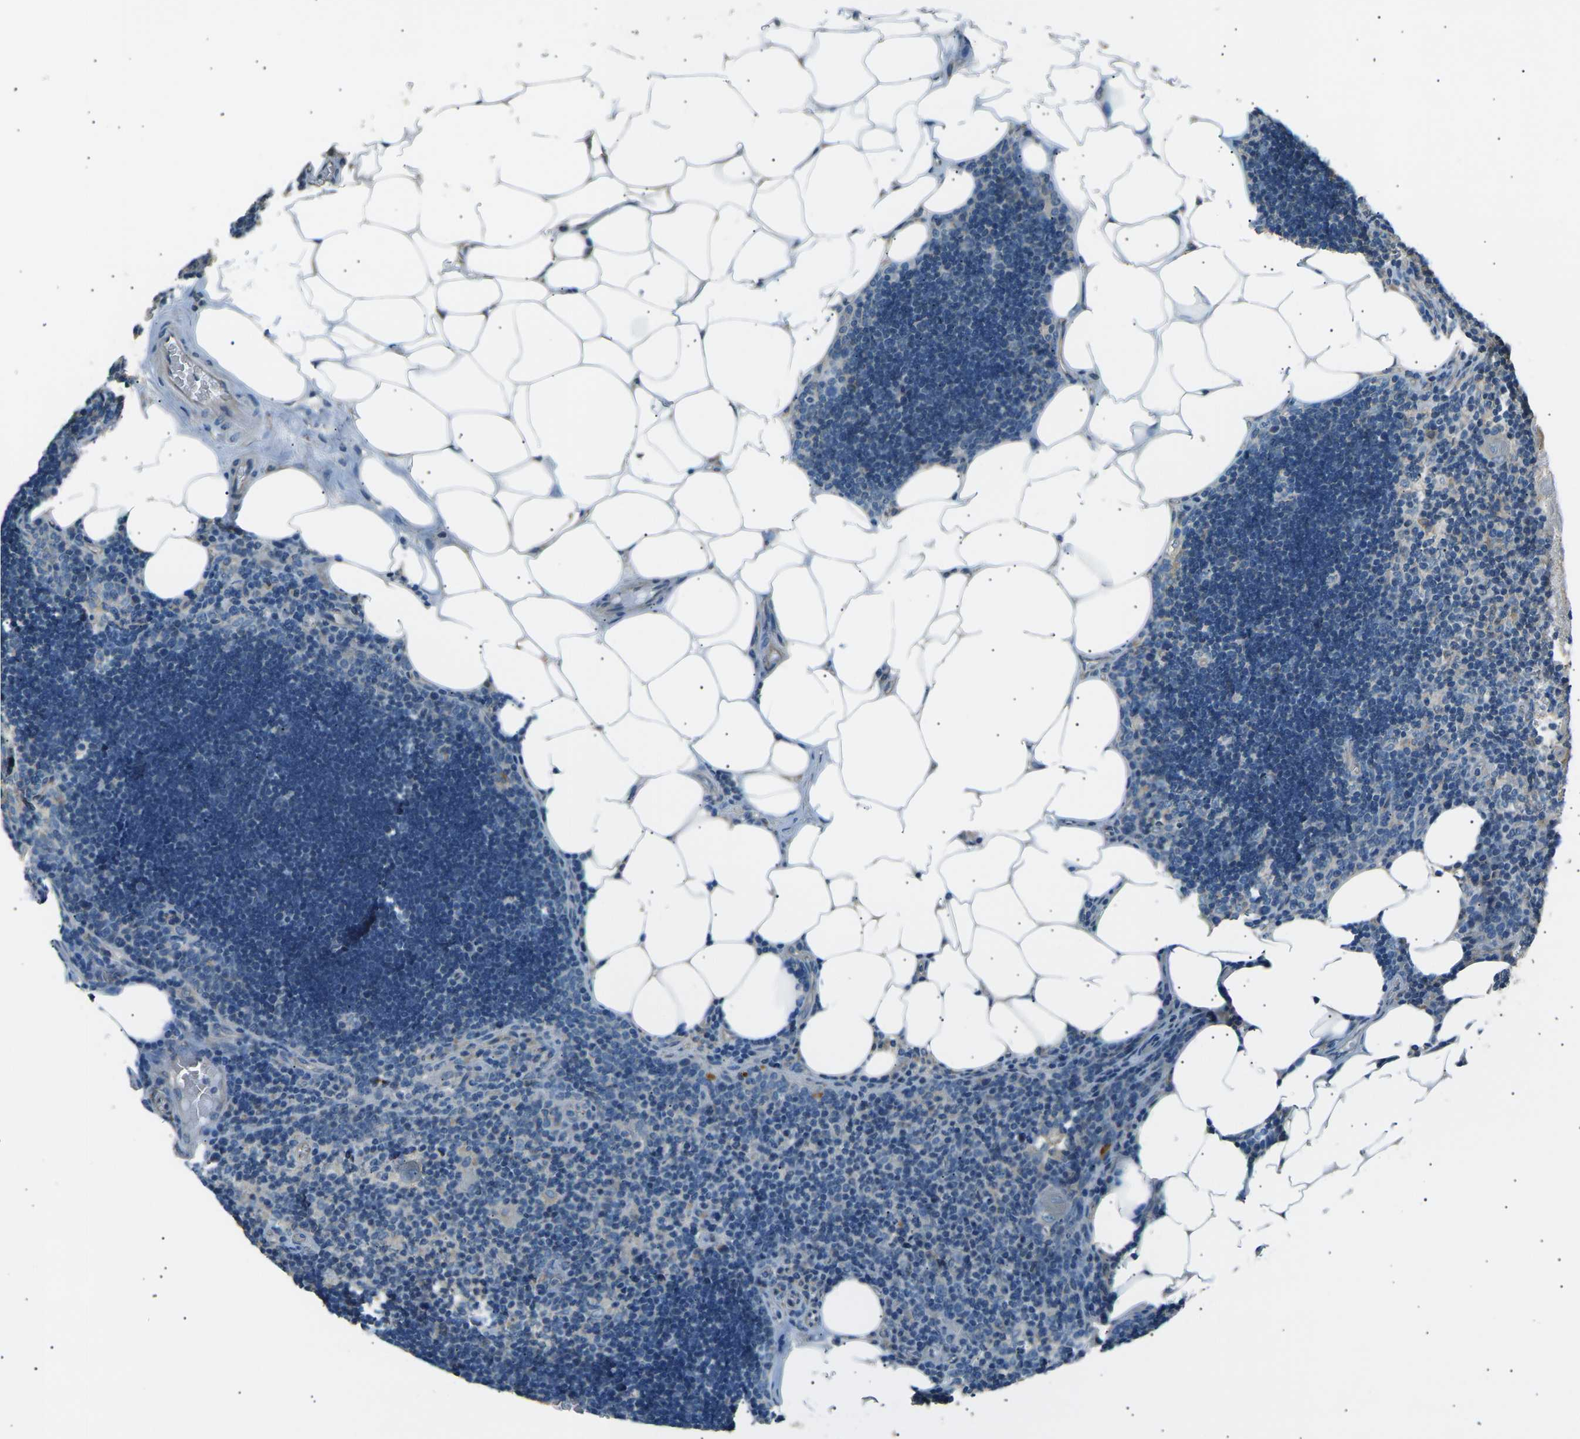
{"staining": {"intensity": "weak", "quantity": "<25%", "location": "cytoplasmic/membranous"}, "tissue": "lymph node", "cell_type": "Germinal center cells", "image_type": "normal", "snomed": [{"axis": "morphology", "description": "Normal tissue, NOS"}, {"axis": "topography", "description": "Lymph node"}], "caption": "An immunohistochemistry (IHC) micrograph of normal lymph node is shown. There is no staining in germinal center cells of lymph node. (DAB IHC with hematoxylin counter stain).", "gene": "SLK", "patient": {"sex": "male", "age": 33}}